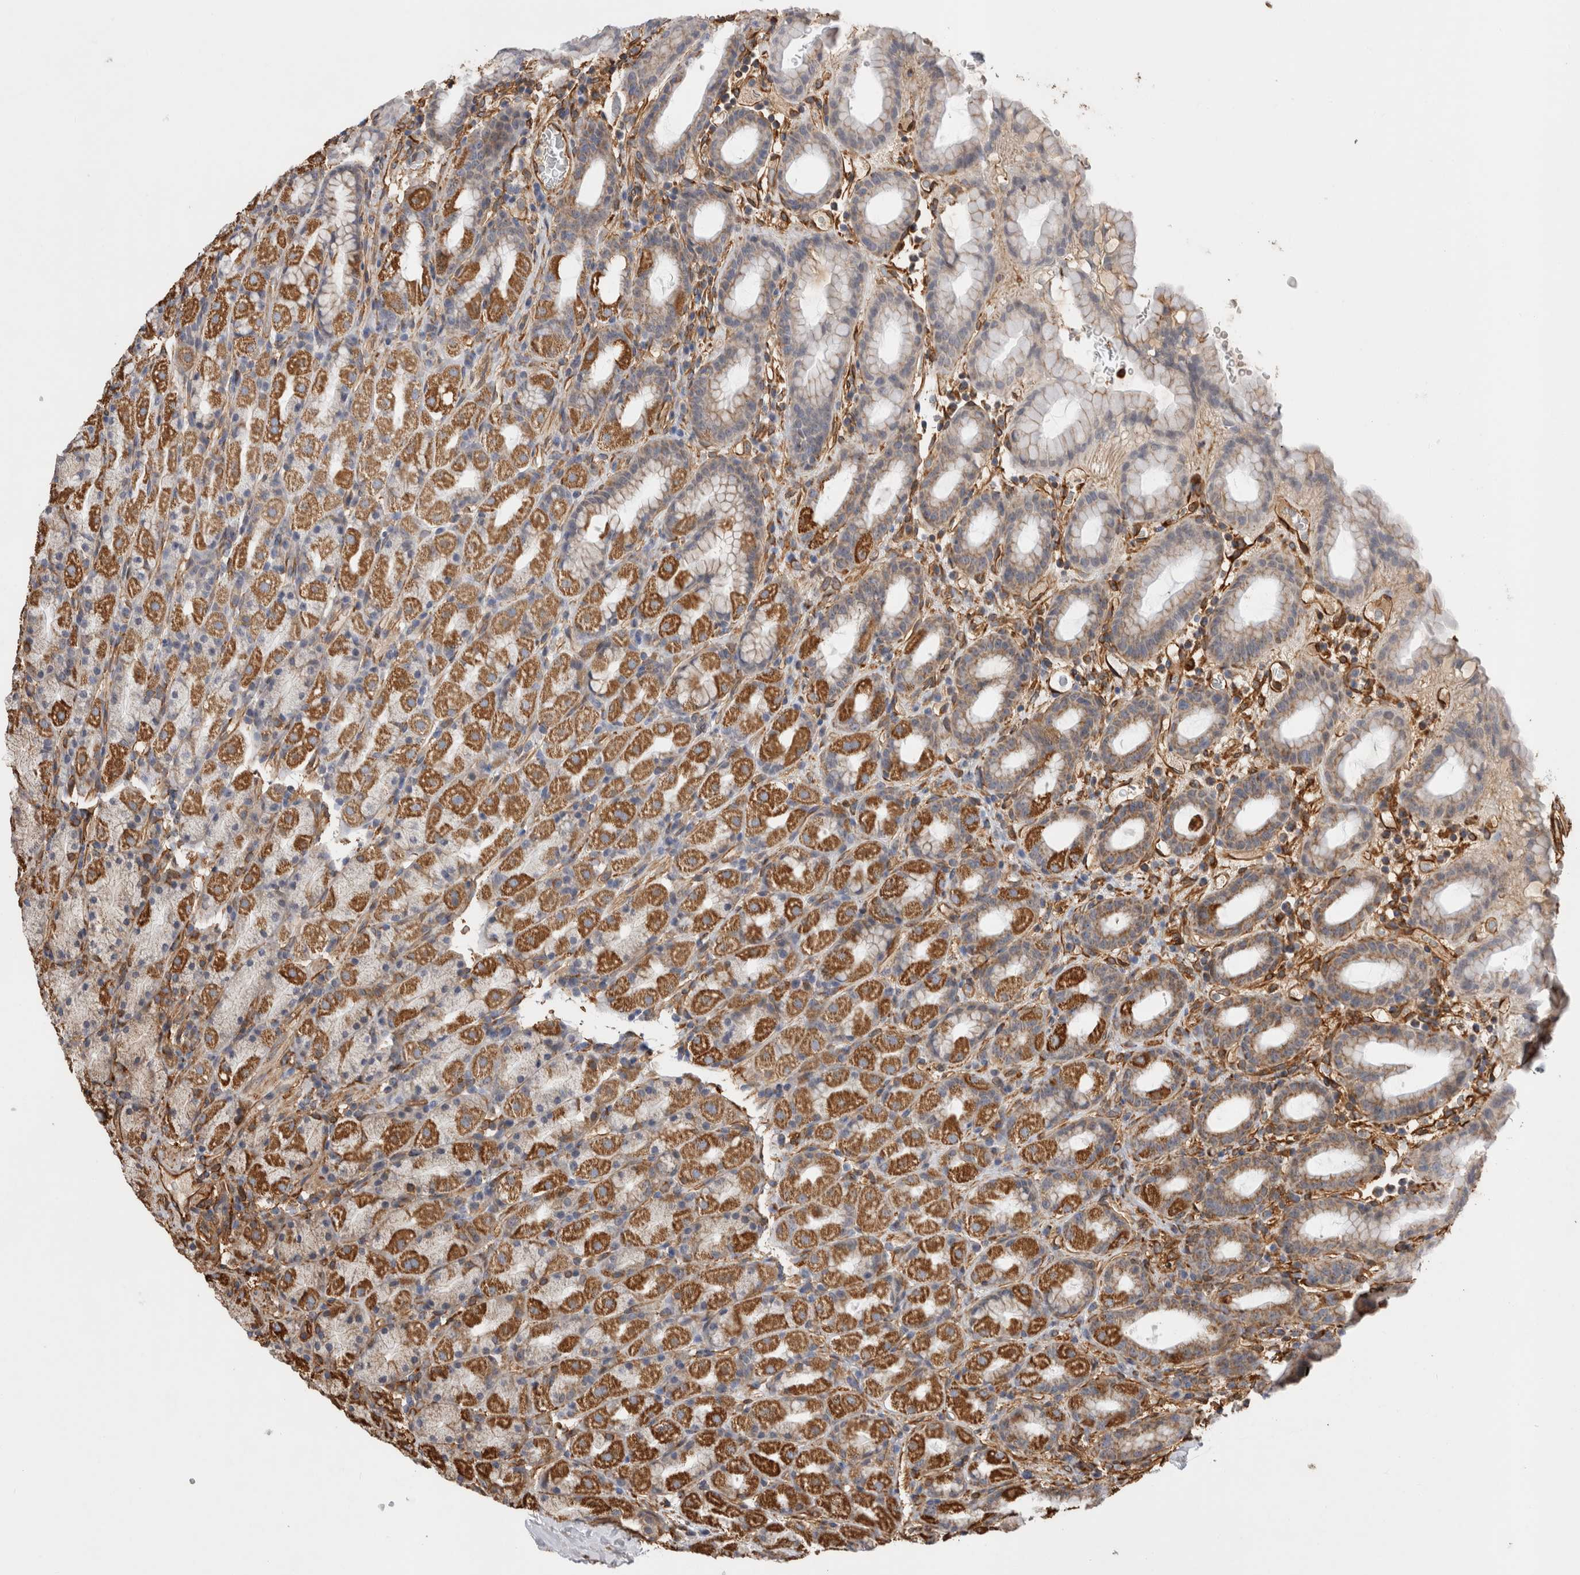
{"staining": {"intensity": "moderate", "quantity": "25%-75%", "location": "cytoplasmic/membranous"}, "tissue": "stomach", "cell_type": "Glandular cells", "image_type": "normal", "snomed": [{"axis": "morphology", "description": "Normal tissue, NOS"}, {"axis": "topography", "description": "Stomach, upper"}], "caption": "Stomach stained with DAB IHC reveals medium levels of moderate cytoplasmic/membranous staining in approximately 25%-75% of glandular cells. (DAB IHC, brown staining for protein, blue staining for nuclei).", "gene": "ZNF397", "patient": {"sex": "male", "age": 68}}